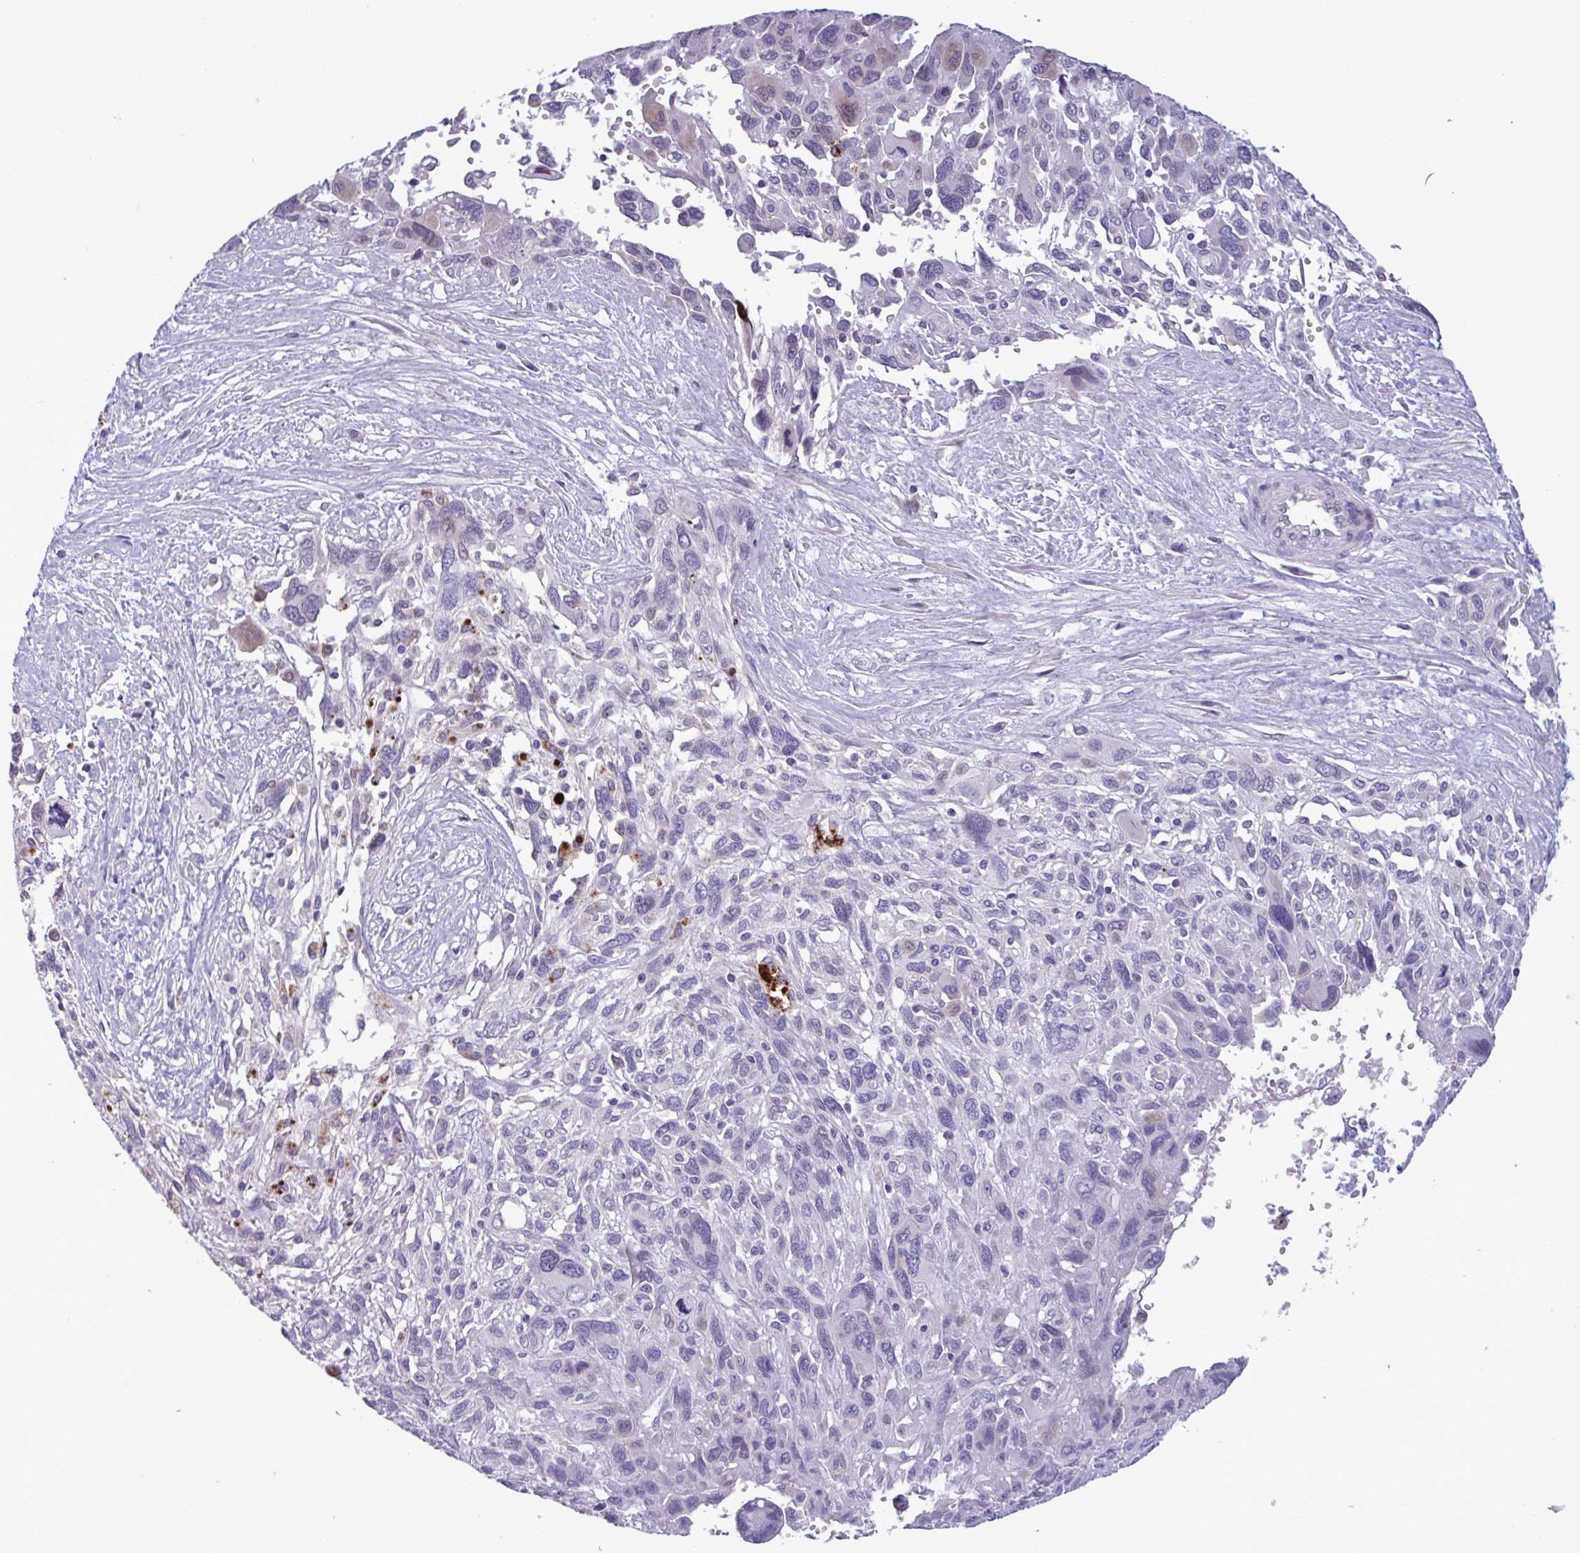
{"staining": {"intensity": "negative", "quantity": "none", "location": "none"}, "tissue": "pancreatic cancer", "cell_type": "Tumor cells", "image_type": "cancer", "snomed": [{"axis": "morphology", "description": "Adenocarcinoma, NOS"}, {"axis": "topography", "description": "Pancreas"}], "caption": "Tumor cells show no significant protein staining in pancreatic cancer.", "gene": "DOCK11", "patient": {"sex": "female", "age": 47}}